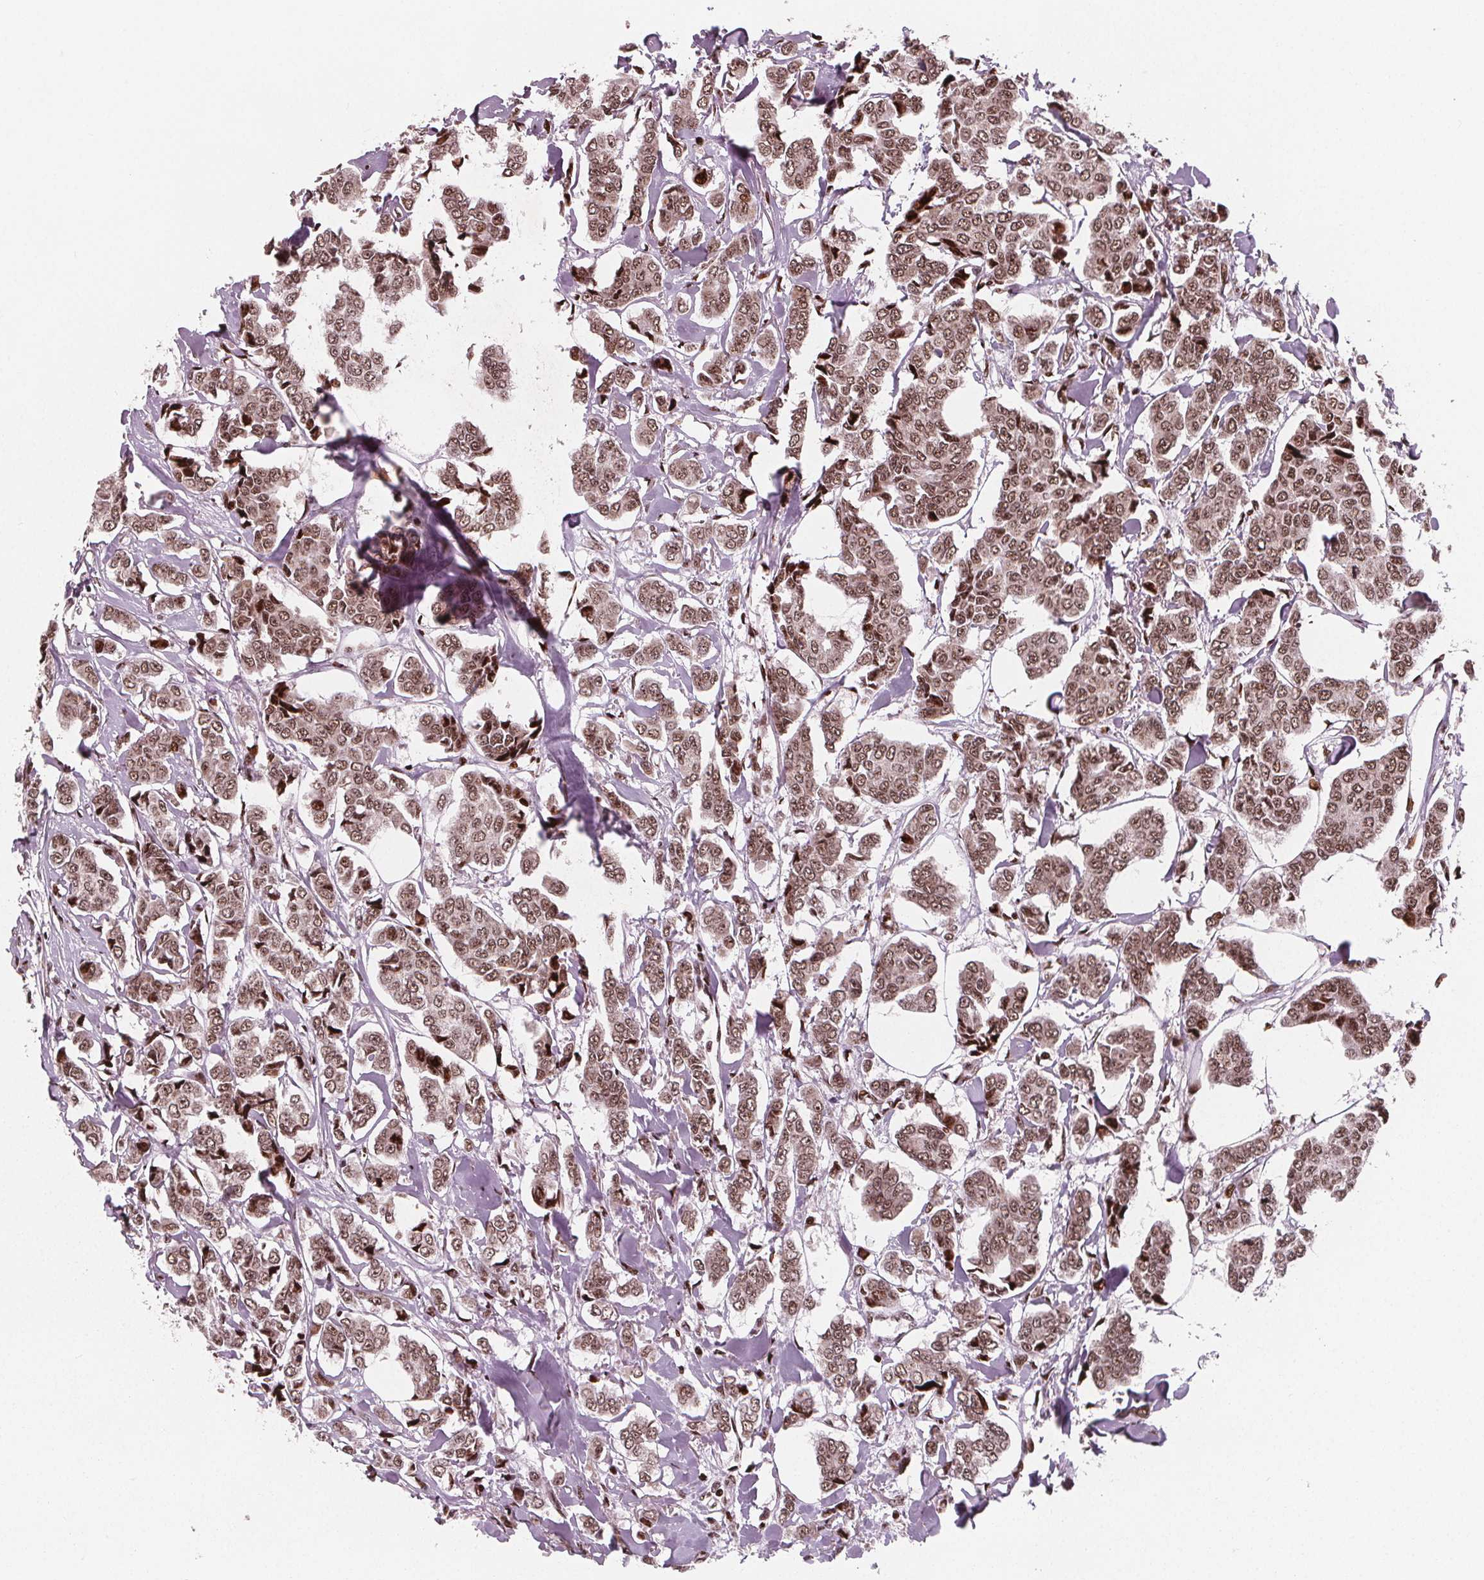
{"staining": {"intensity": "moderate", "quantity": ">75%", "location": "cytoplasmic/membranous,nuclear"}, "tissue": "breast cancer", "cell_type": "Tumor cells", "image_type": "cancer", "snomed": [{"axis": "morphology", "description": "Duct carcinoma"}, {"axis": "topography", "description": "Breast"}], "caption": "Tumor cells demonstrate medium levels of moderate cytoplasmic/membranous and nuclear positivity in about >75% of cells in human breast cancer (infiltrating ductal carcinoma).", "gene": "SNRNP35", "patient": {"sex": "female", "age": 94}}